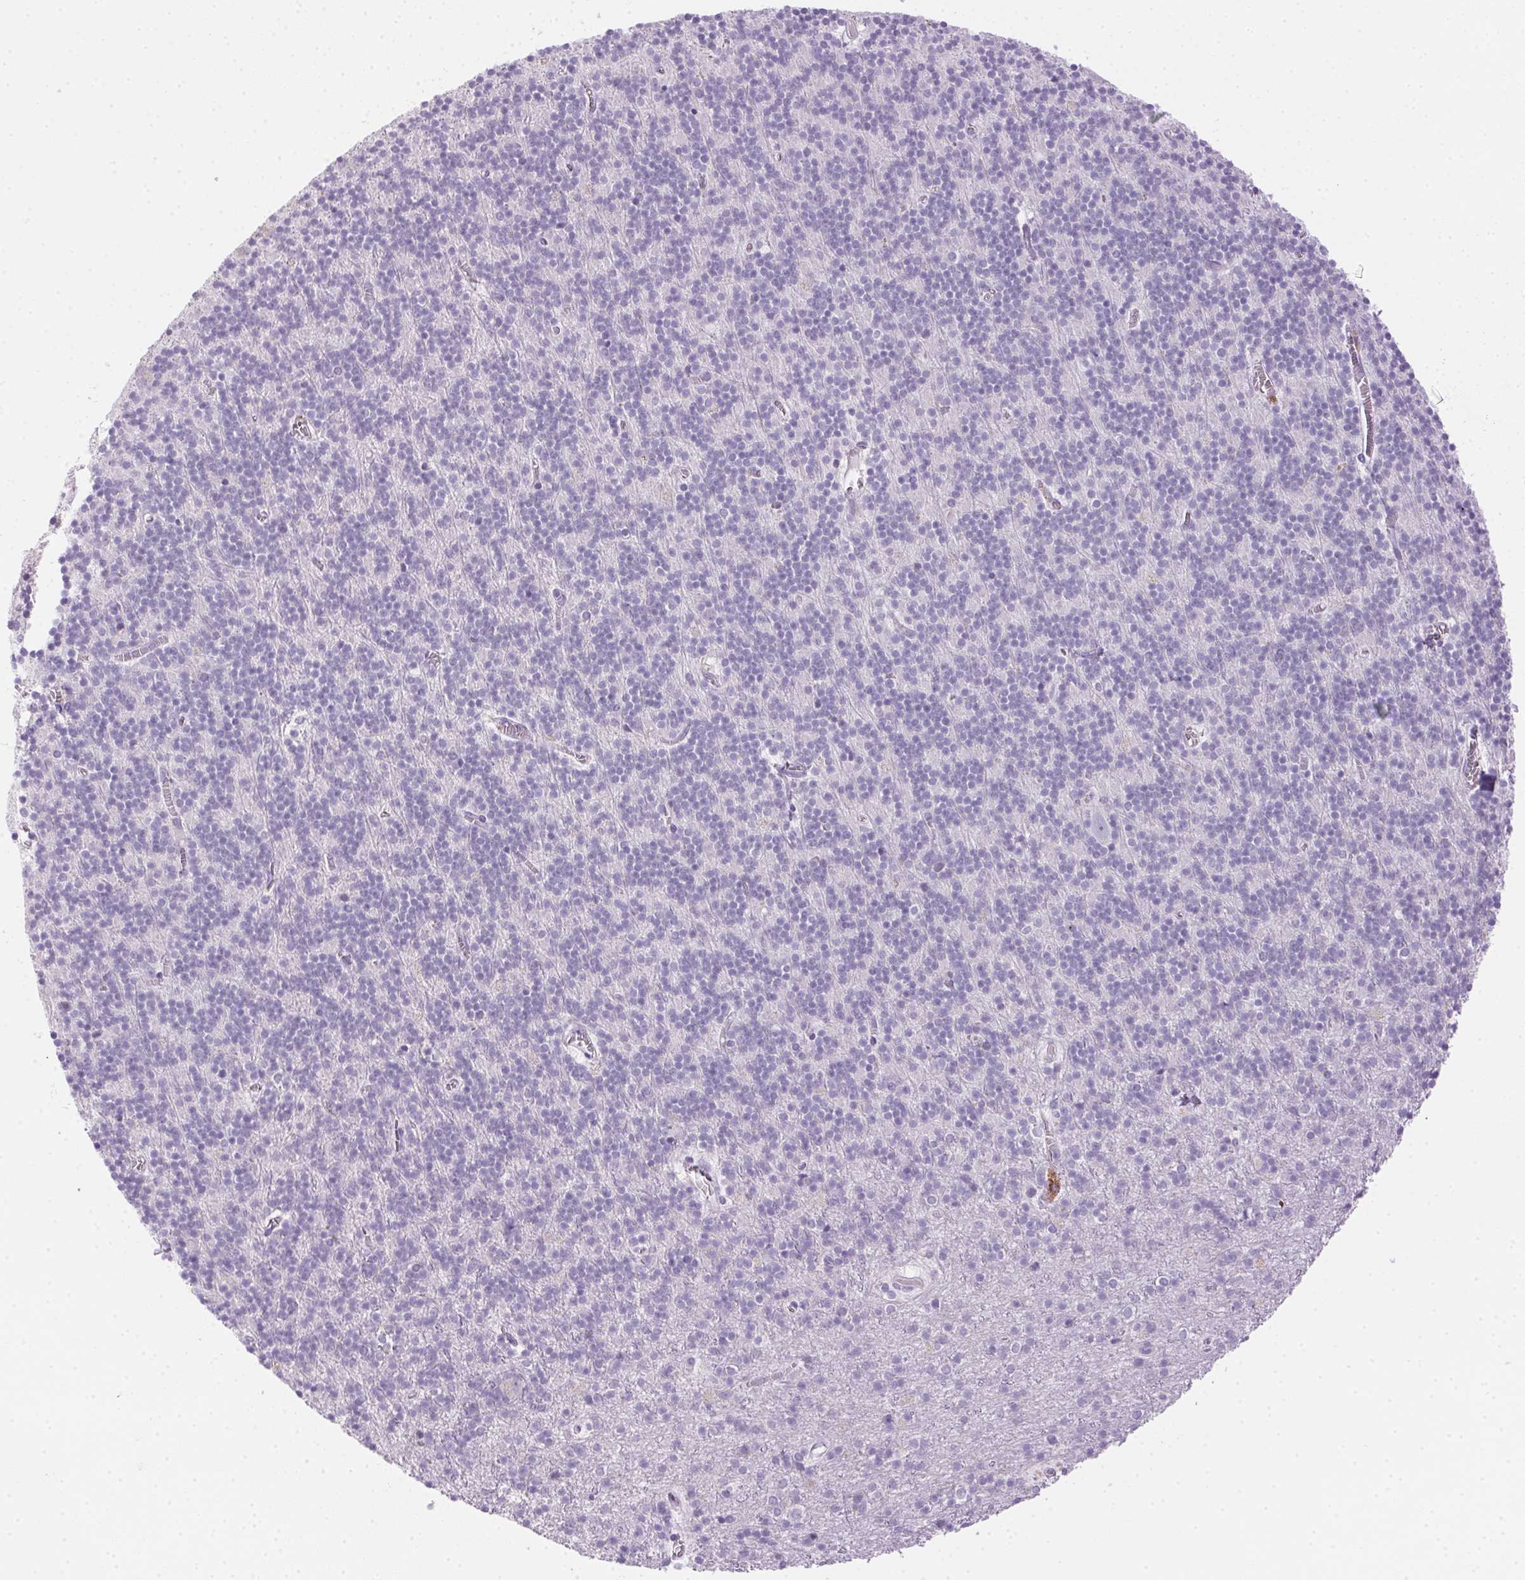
{"staining": {"intensity": "negative", "quantity": "none", "location": "none"}, "tissue": "cerebellum", "cell_type": "Cells in granular layer", "image_type": "normal", "snomed": [{"axis": "morphology", "description": "Normal tissue, NOS"}, {"axis": "topography", "description": "Cerebellum"}], "caption": "Cells in granular layer show no significant protein expression in benign cerebellum. Nuclei are stained in blue.", "gene": "POPDC2", "patient": {"sex": "male", "age": 70}}